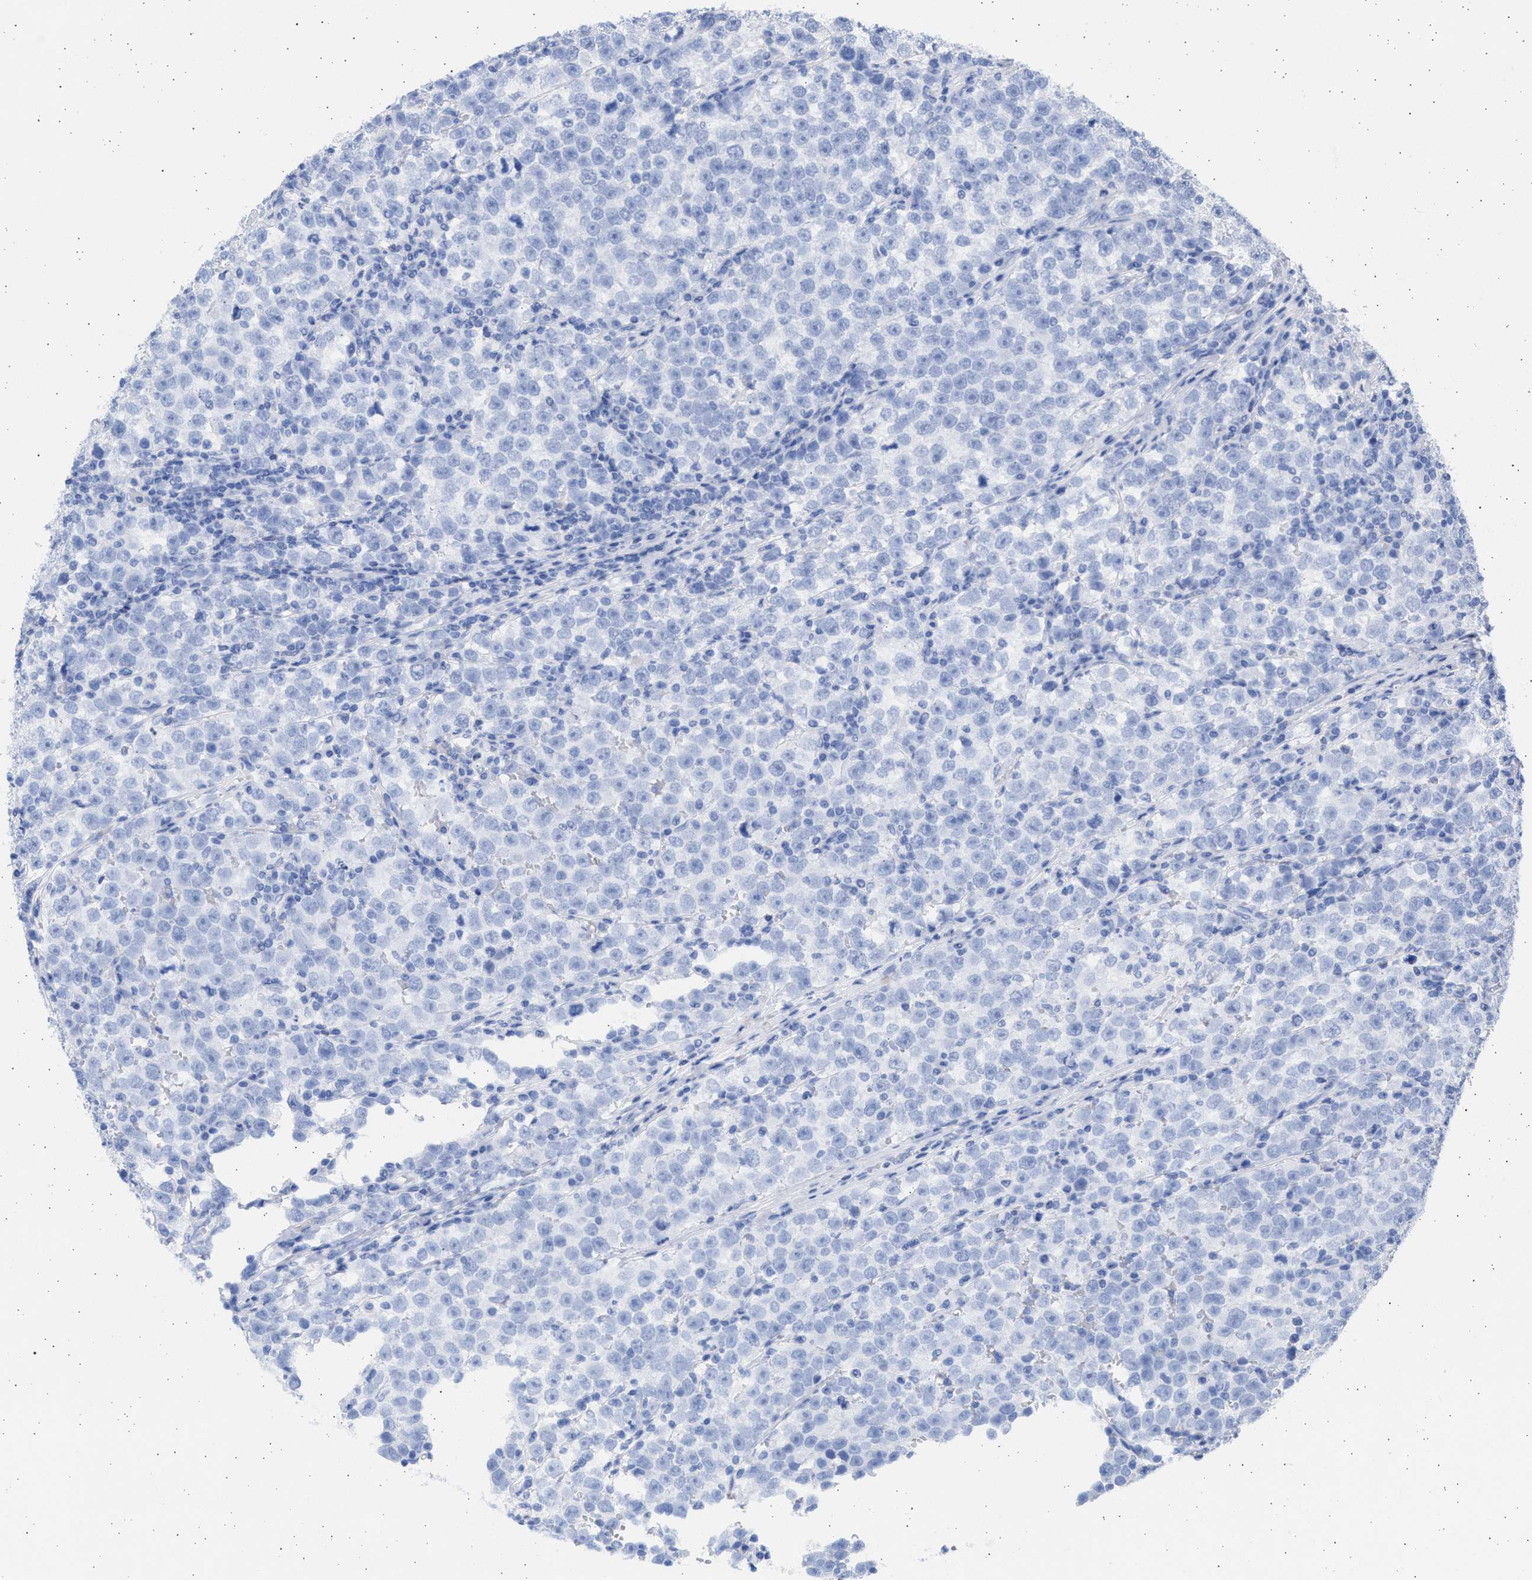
{"staining": {"intensity": "negative", "quantity": "none", "location": "none"}, "tissue": "testis cancer", "cell_type": "Tumor cells", "image_type": "cancer", "snomed": [{"axis": "morphology", "description": "Seminoma, NOS"}, {"axis": "topography", "description": "Testis"}], "caption": "This is an immunohistochemistry (IHC) image of testis cancer. There is no staining in tumor cells.", "gene": "ALDOC", "patient": {"sex": "male", "age": 43}}